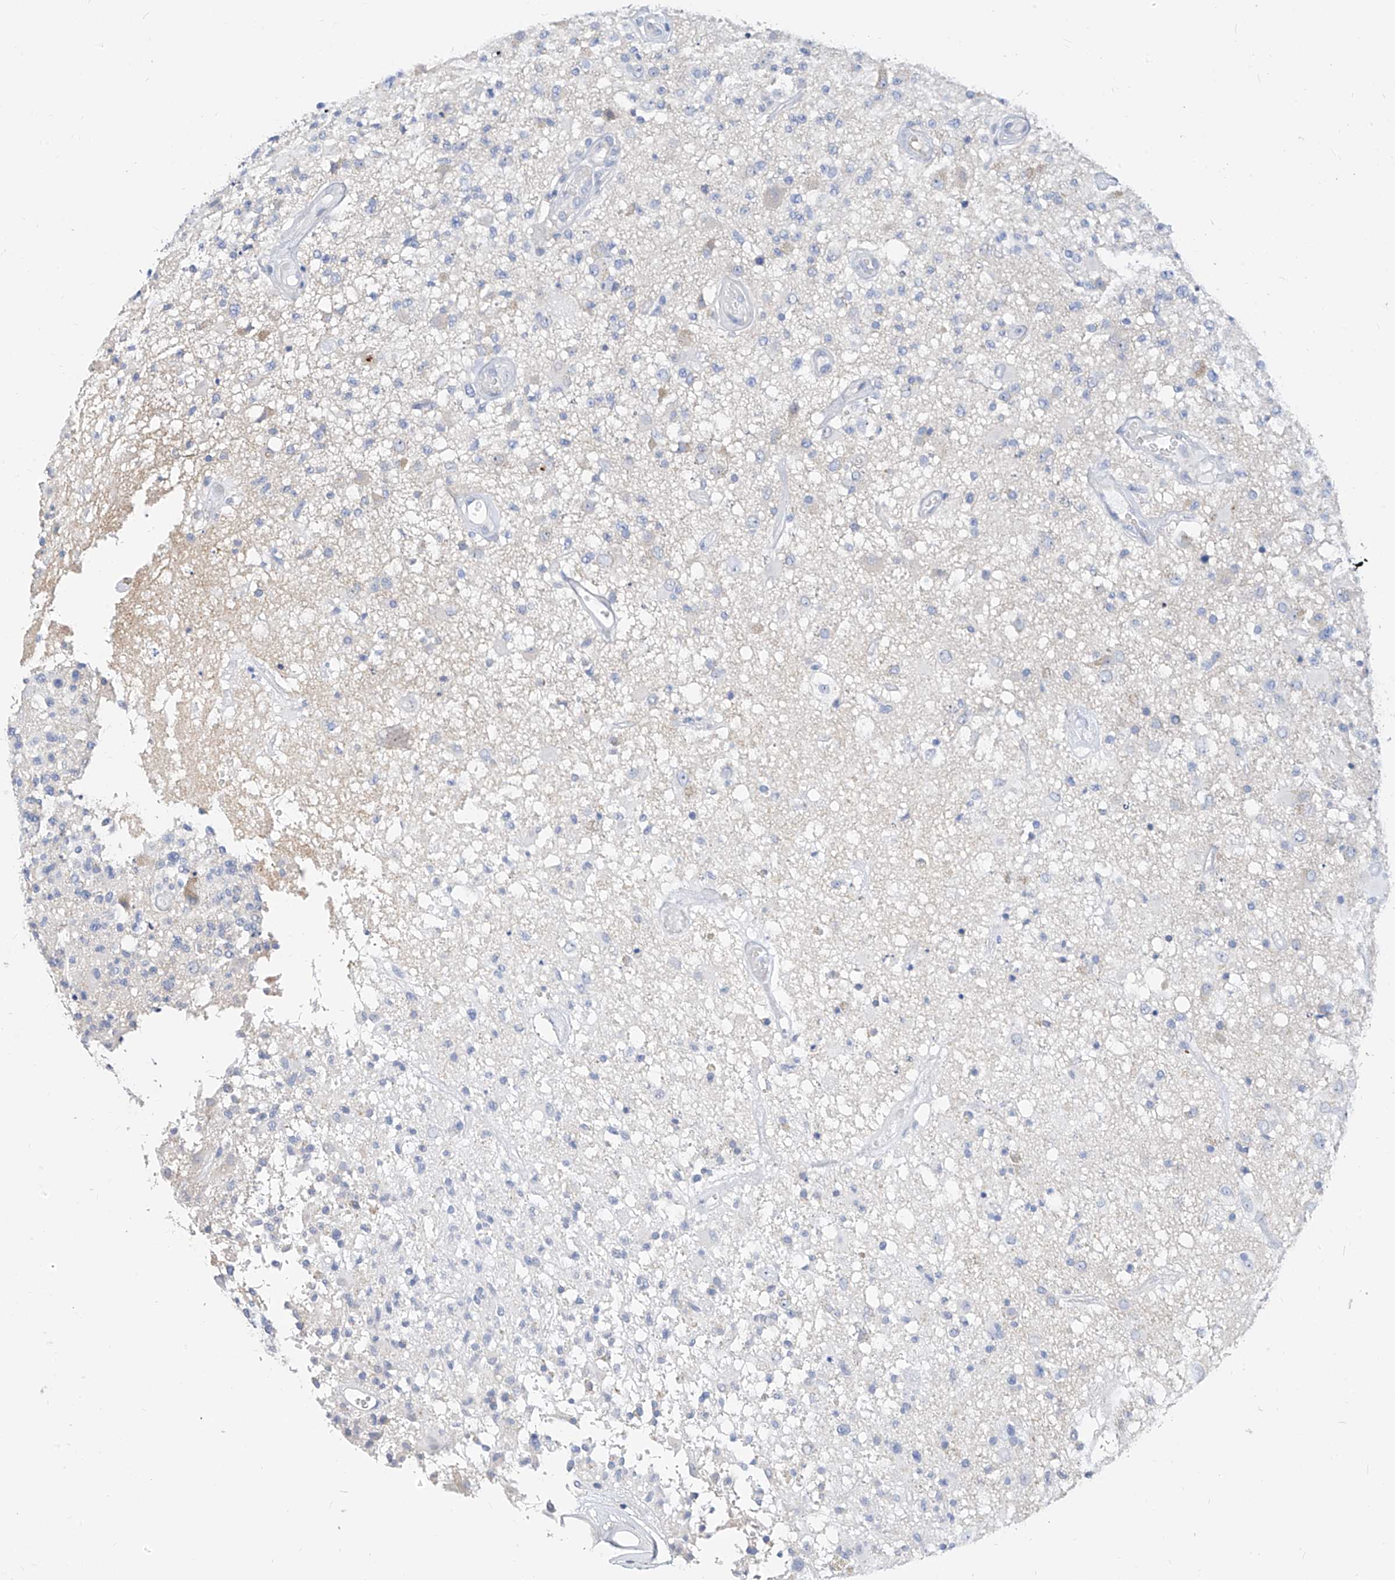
{"staining": {"intensity": "negative", "quantity": "none", "location": "none"}, "tissue": "glioma", "cell_type": "Tumor cells", "image_type": "cancer", "snomed": [{"axis": "morphology", "description": "Glioma, malignant, High grade"}, {"axis": "morphology", "description": "Glioblastoma, NOS"}, {"axis": "topography", "description": "Brain"}], "caption": "Immunohistochemistry (IHC) of human glioma shows no staining in tumor cells.", "gene": "ZZEF1", "patient": {"sex": "male", "age": 60}}